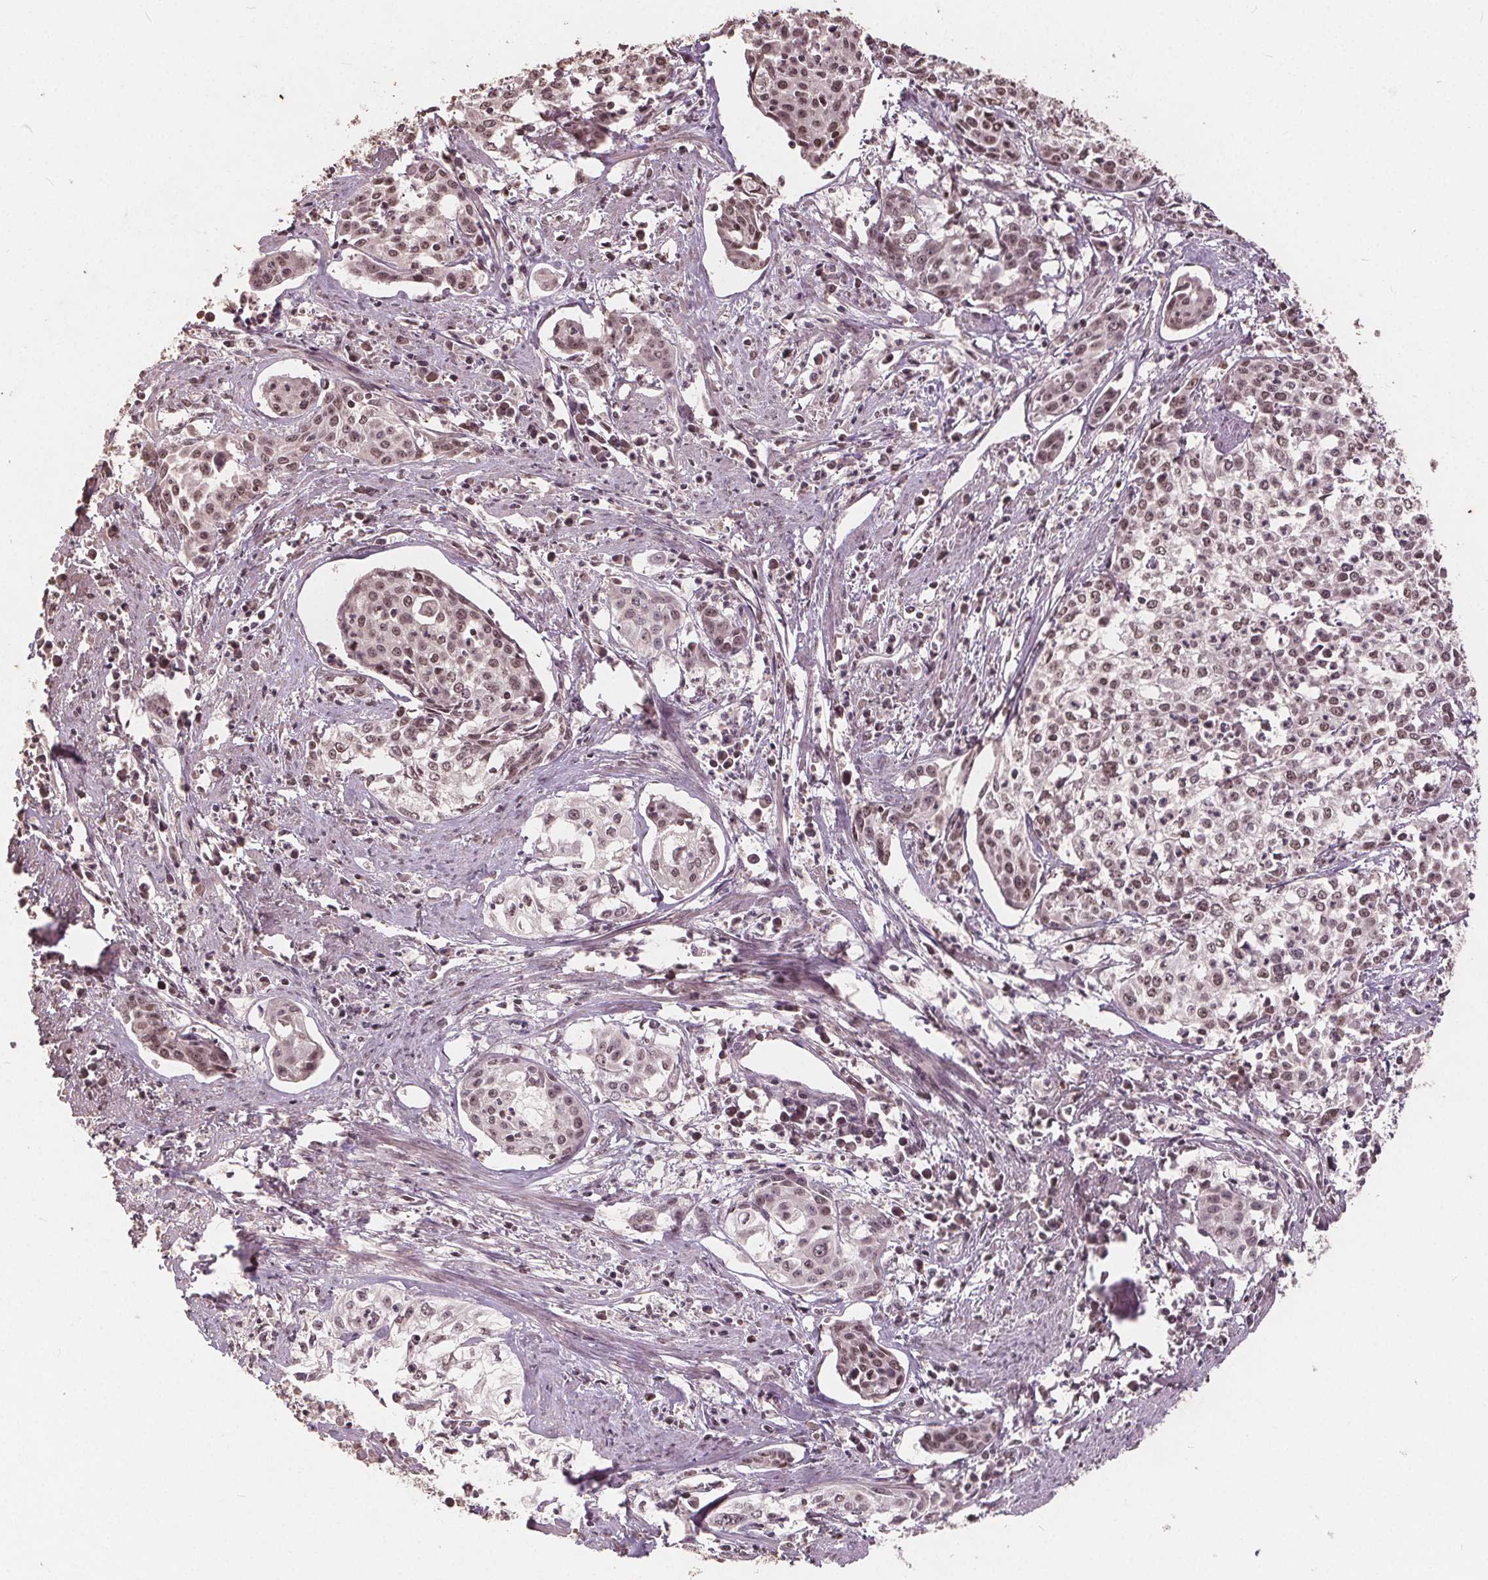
{"staining": {"intensity": "weak", "quantity": ">75%", "location": "nuclear"}, "tissue": "cervical cancer", "cell_type": "Tumor cells", "image_type": "cancer", "snomed": [{"axis": "morphology", "description": "Squamous cell carcinoma, NOS"}, {"axis": "topography", "description": "Cervix"}], "caption": "Cervical cancer was stained to show a protein in brown. There is low levels of weak nuclear positivity in approximately >75% of tumor cells. The staining is performed using DAB brown chromogen to label protein expression. The nuclei are counter-stained blue using hematoxylin.", "gene": "DNMT3B", "patient": {"sex": "female", "age": 39}}